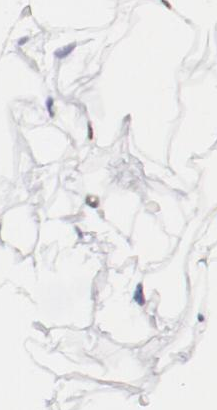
{"staining": {"intensity": "negative", "quantity": "none", "location": "none"}, "tissue": "adipose tissue", "cell_type": "Adipocytes", "image_type": "normal", "snomed": [{"axis": "morphology", "description": "Normal tissue, NOS"}, {"axis": "topography", "description": "Breast"}], "caption": "Protein analysis of benign adipose tissue reveals no significant positivity in adipocytes. The staining was performed using DAB to visualize the protein expression in brown, while the nuclei were stained in blue with hematoxylin (Magnification: 20x).", "gene": "NRXN3", "patient": {"sex": "female", "age": 22}}